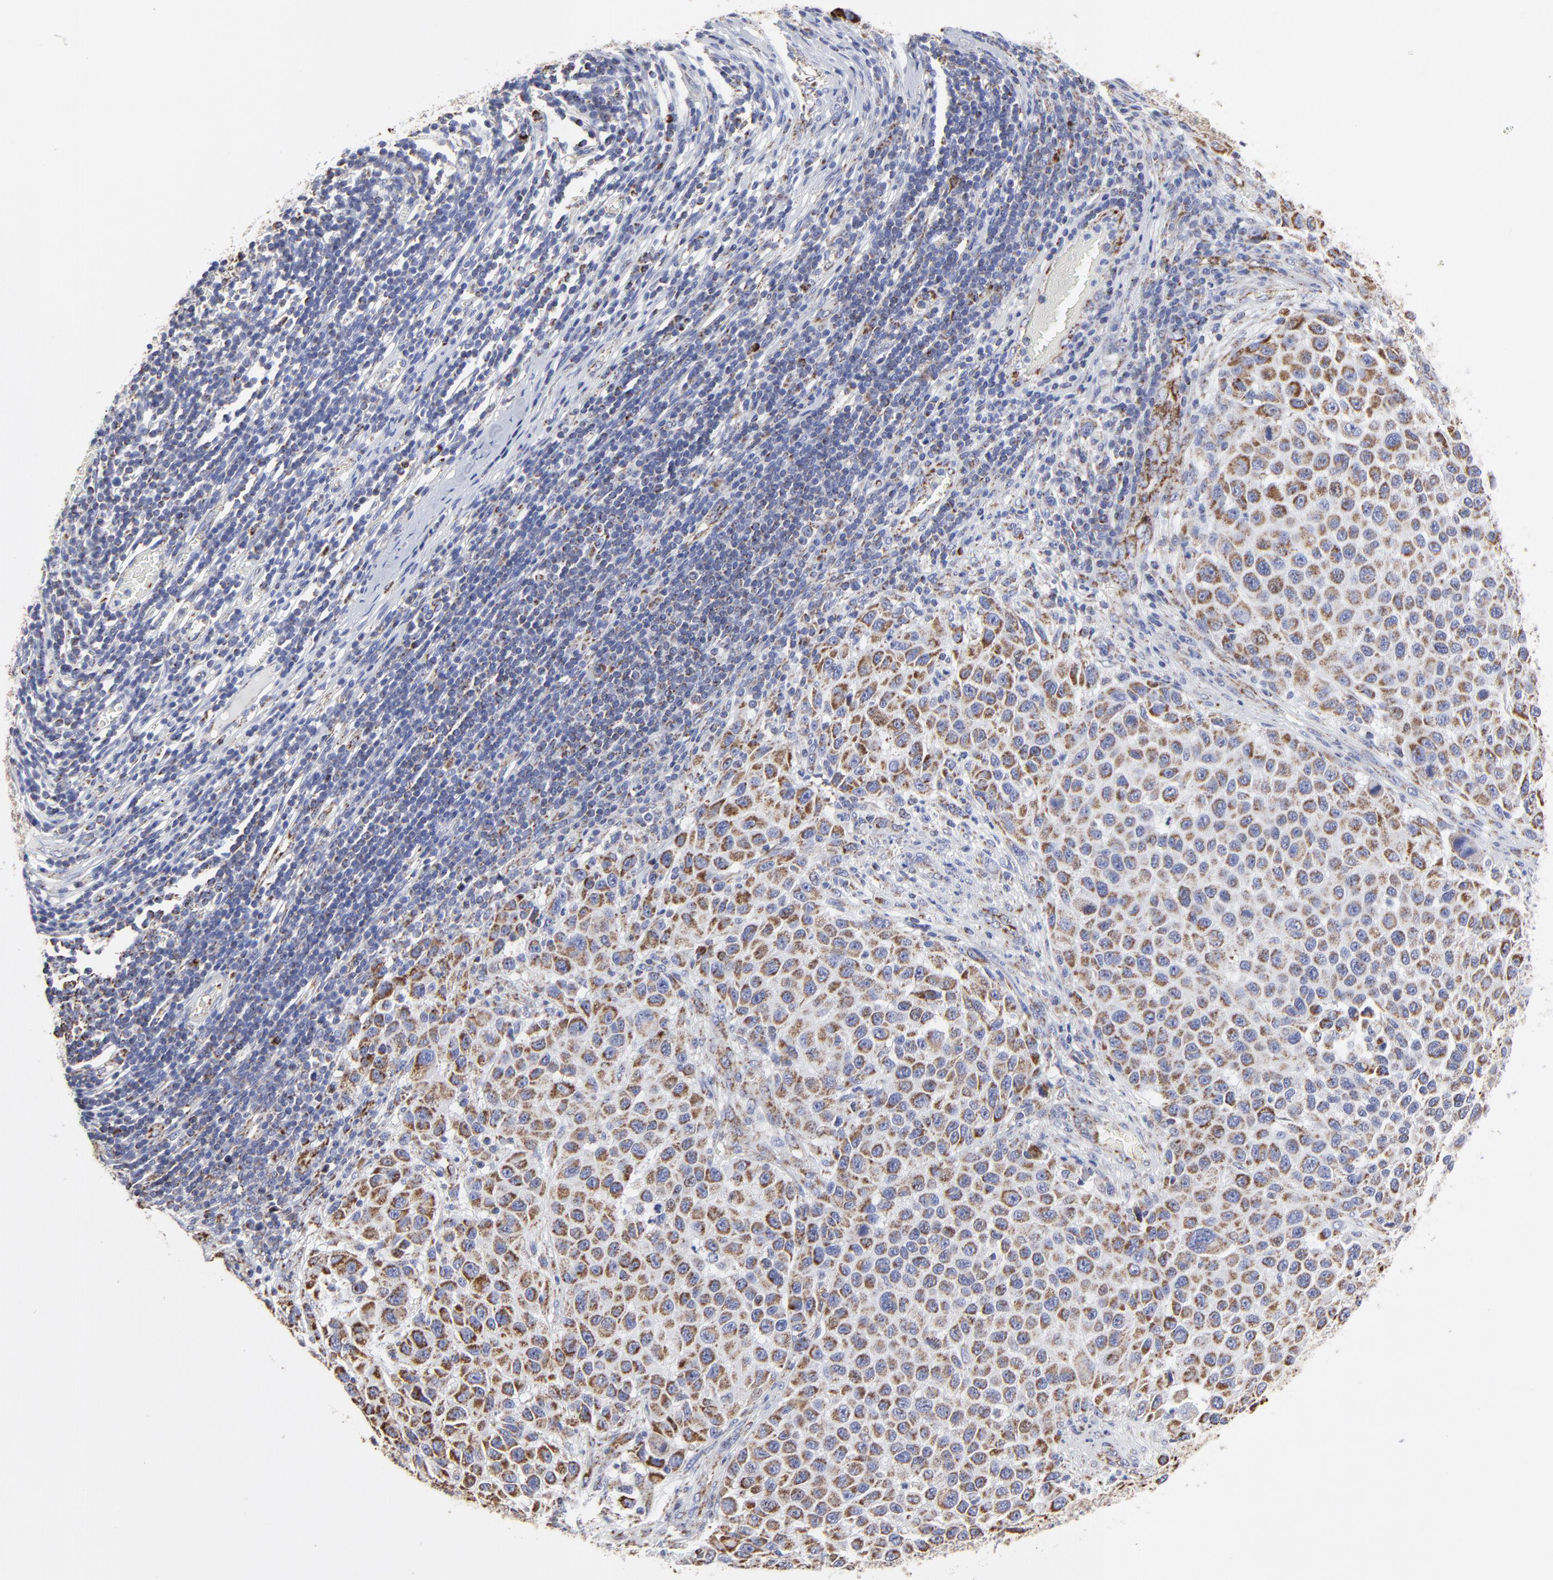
{"staining": {"intensity": "weak", "quantity": ">75%", "location": "cytoplasmic/membranous"}, "tissue": "melanoma", "cell_type": "Tumor cells", "image_type": "cancer", "snomed": [{"axis": "morphology", "description": "Malignant melanoma, Metastatic site"}, {"axis": "topography", "description": "Lymph node"}], "caption": "High-power microscopy captured an immunohistochemistry (IHC) histopathology image of malignant melanoma (metastatic site), revealing weak cytoplasmic/membranous staining in approximately >75% of tumor cells.", "gene": "PINK1", "patient": {"sex": "male", "age": 61}}